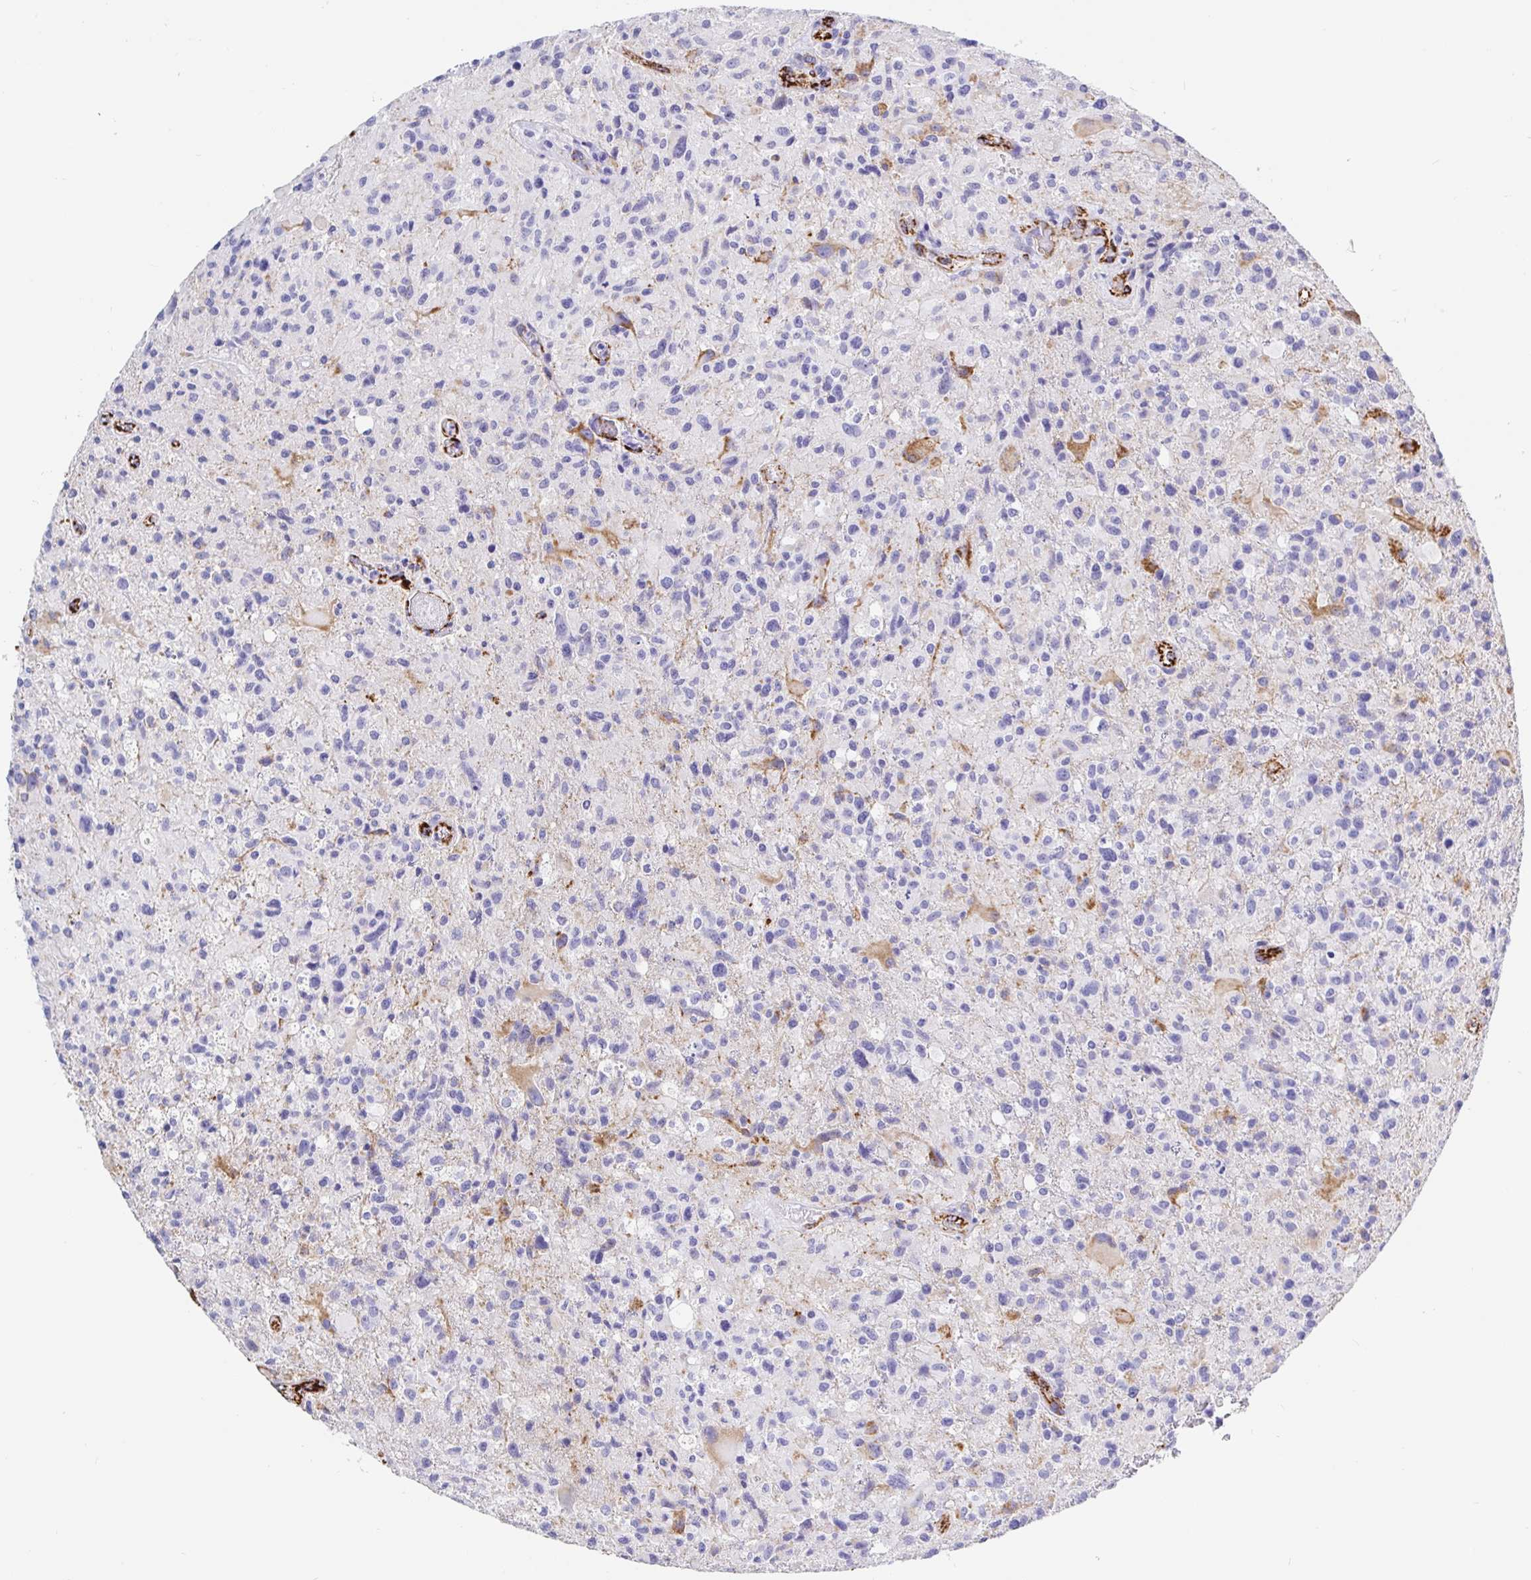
{"staining": {"intensity": "negative", "quantity": "none", "location": "none"}, "tissue": "glioma", "cell_type": "Tumor cells", "image_type": "cancer", "snomed": [{"axis": "morphology", "description": "Glioma, malignant, High grade"}, {"axis": "topography", "description": "Brain"}], "caption": "The image reveals no staining of tumor cells in malignant glioma (high-grade).", "gene": "MAOA", "patient": {"sex": "male", "age": 63}}